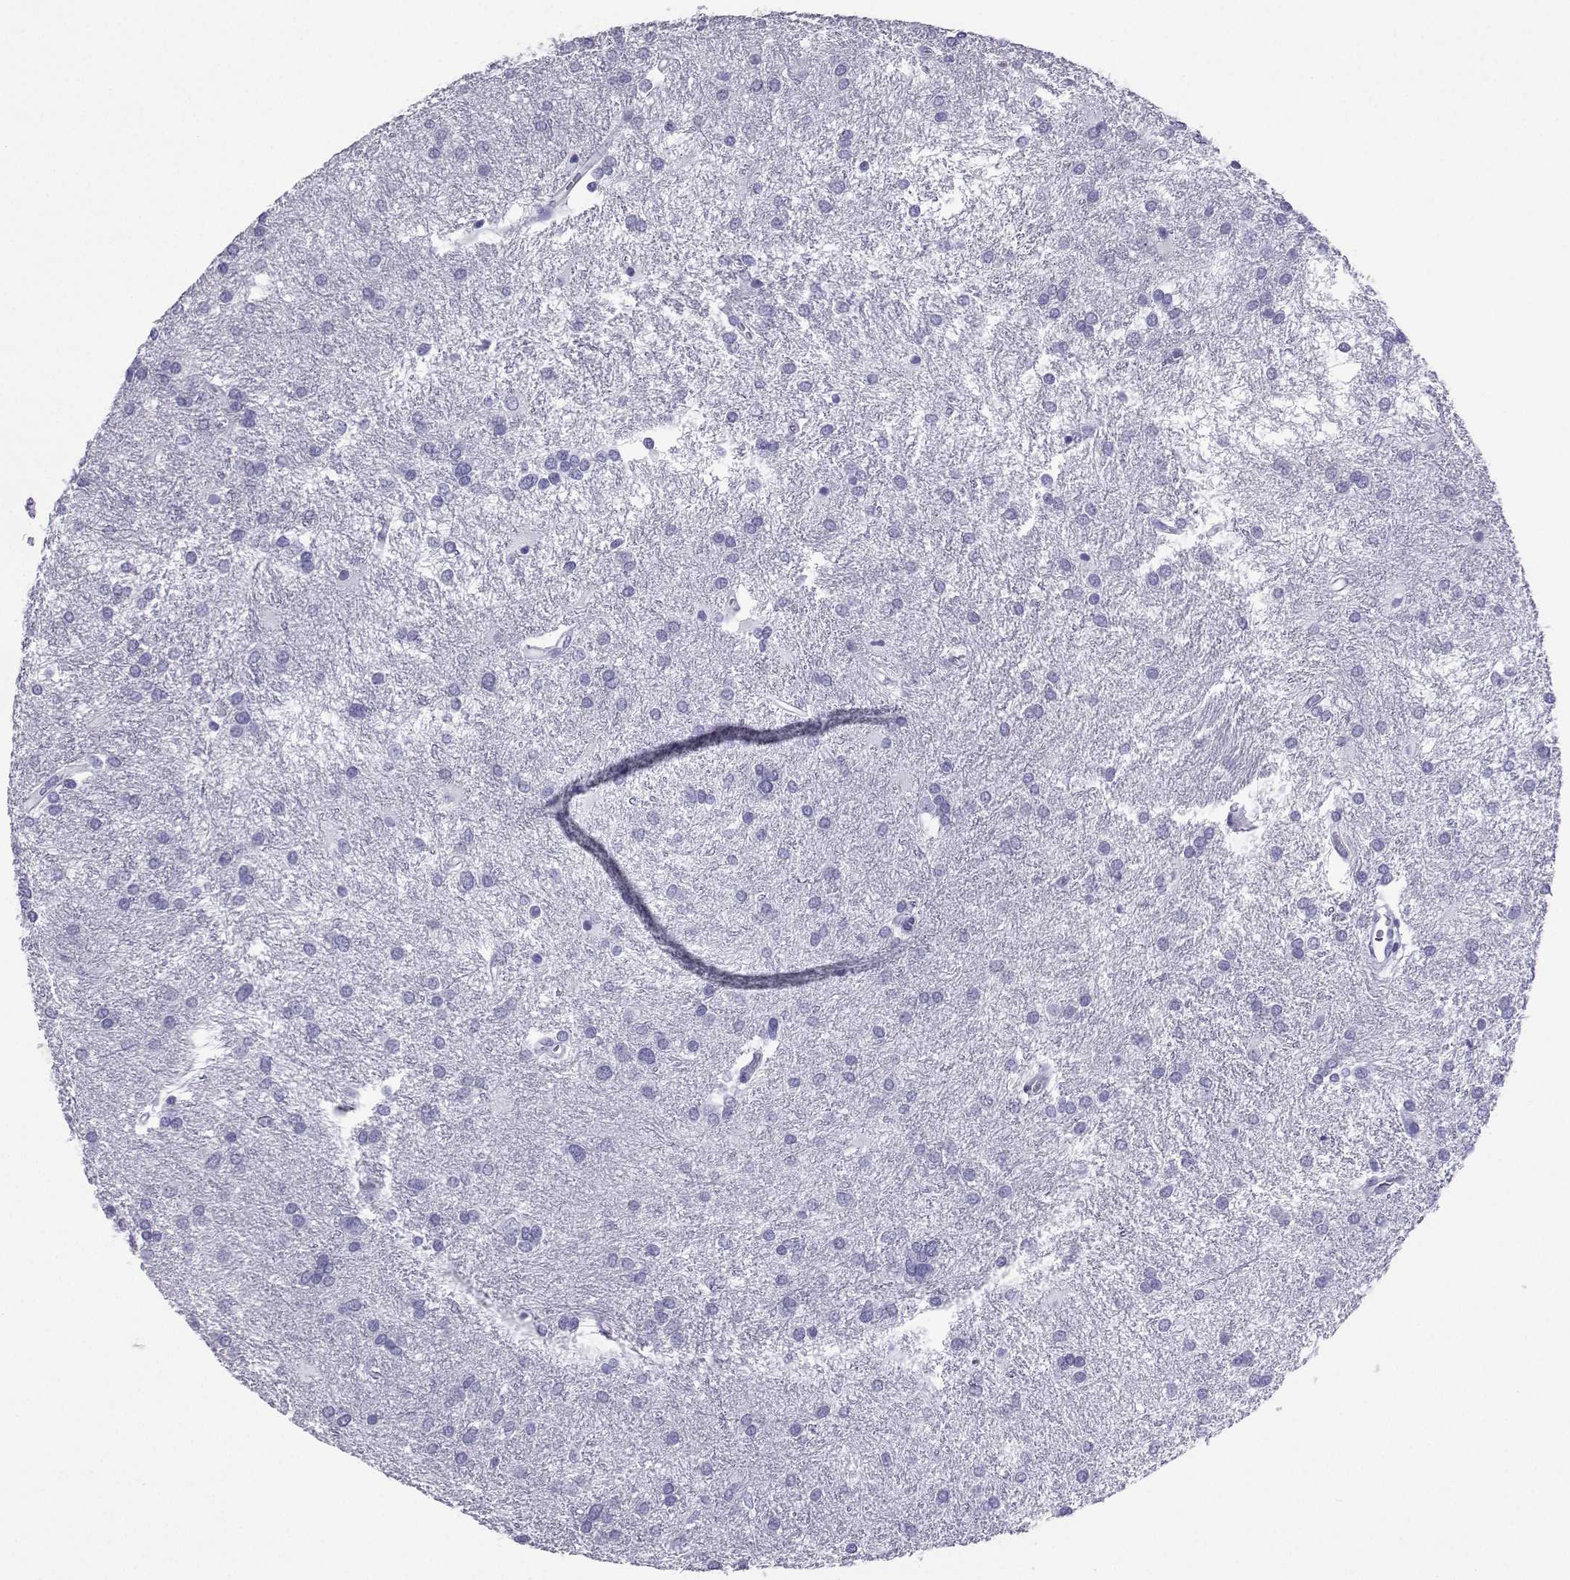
{"staining": {"intensity": "negative", "quantity": "none", "location": "none"}, "tissue": "glioma", "cell_type": "Tumor cells", "image_type": "cancer", "snomed": [{"axis": "morphology", "description": "Glioma, malignant, Low grade"}, {"axis": "topography", "description": "Brain"}], "caption": "DAB (3,3'-diaminobenzidine) immunohistochemical staining of human malignant glioma (low-grade) shows no significant staining in tumor cells.", "gene": "LORICRIN", "patient": {"sex": "female", "age": 32}}